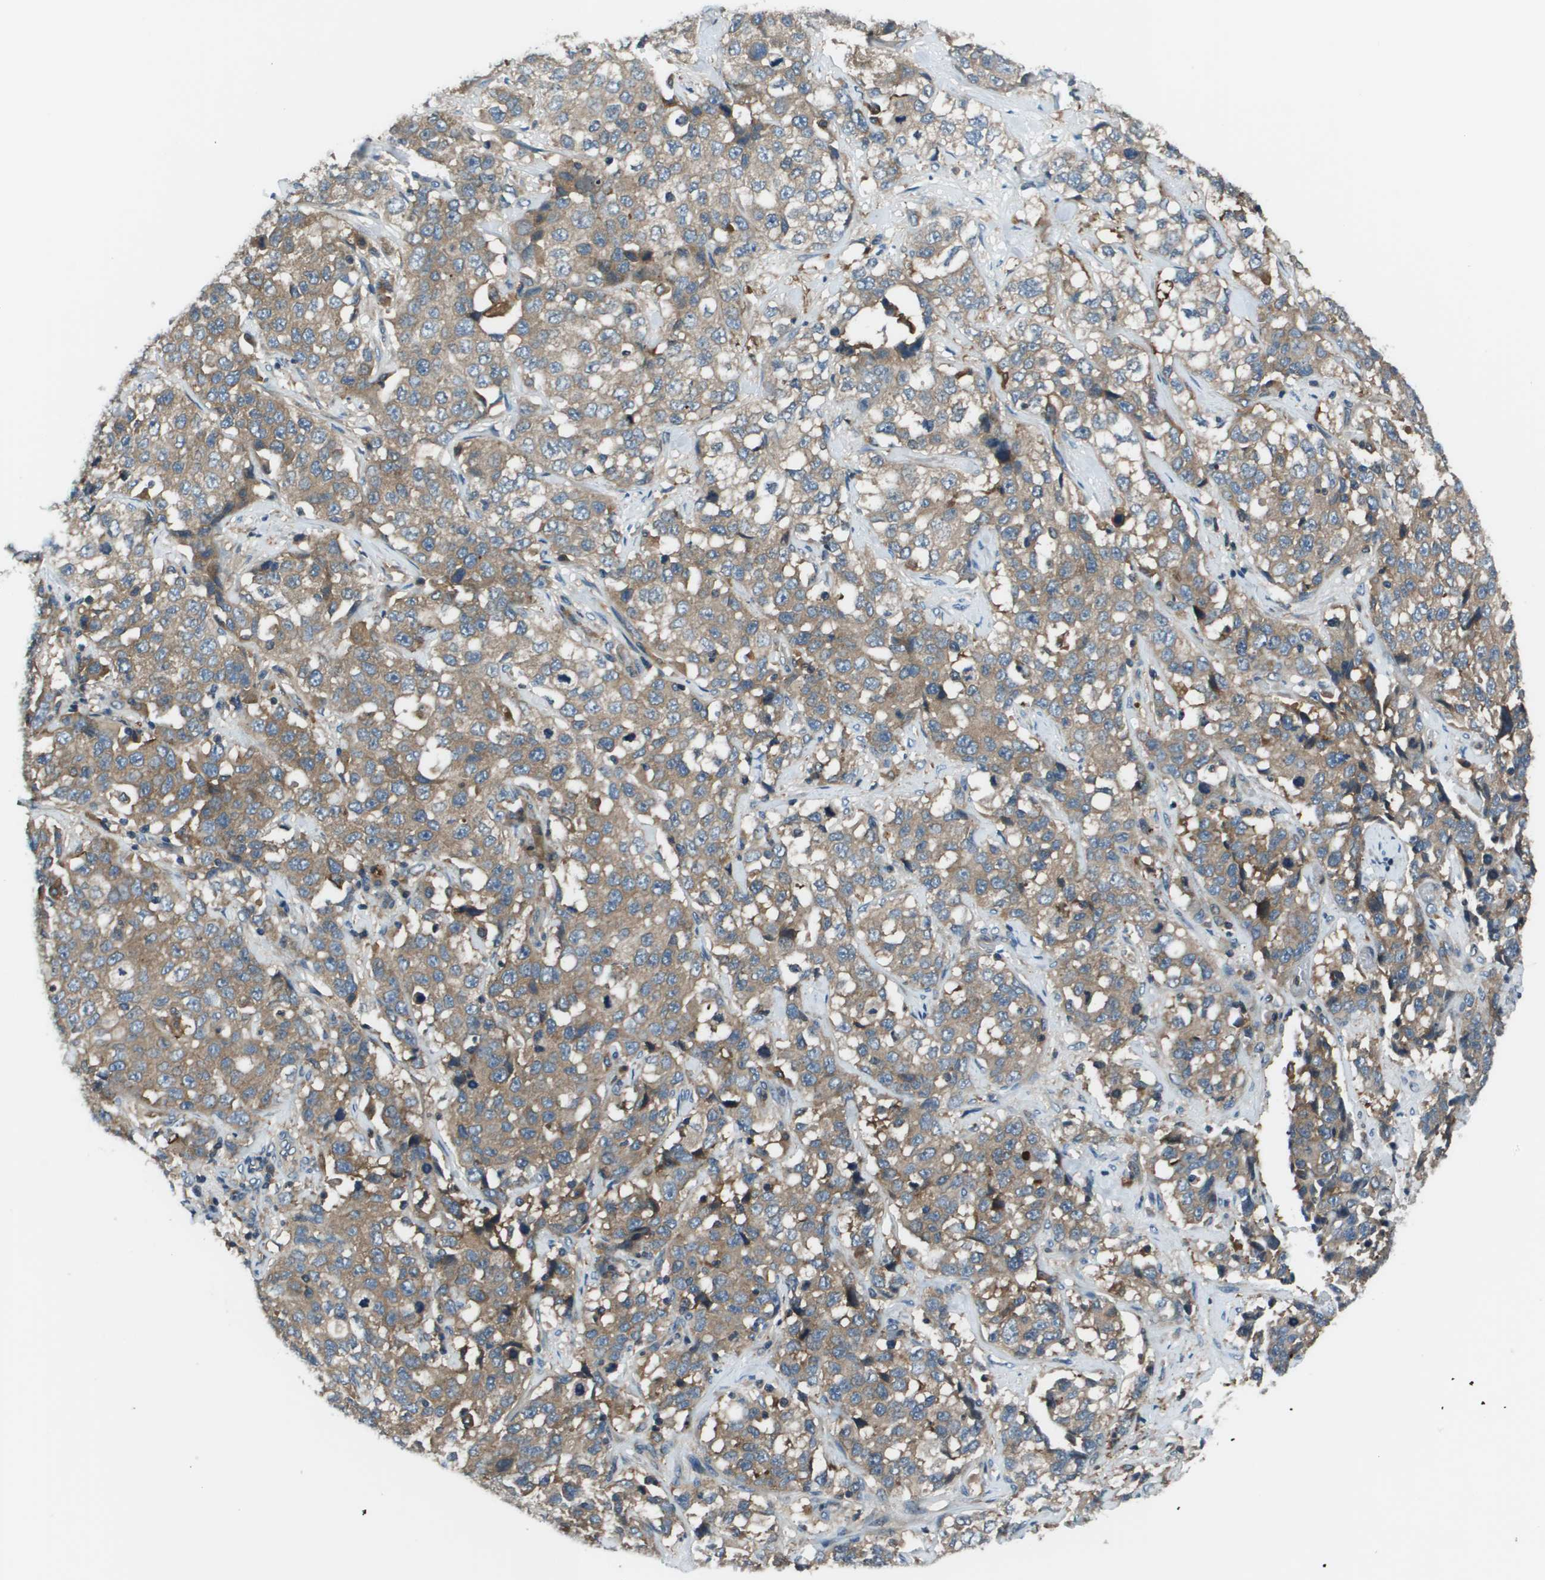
{"staining": {"intensity": "moderate", "quantity": ">75%", "location": "cytoplasmic/membranous"}, "tissue": "stomach cancer", "cell_type": "Tumor cells", "image_type": "cancer", "snomed": [{"axis": "morphology", "description": "Normal tissue, NOS"}, {"axis": "morphology", "description": "Adenocarcinoma, NOS"}, {"axis": "topography", "description": "Stomach"}], "caption": "Stomach cancer (adenocarcinoma) was stained to show a protein in brown. There is medium levels of moderate cytoplasmic/membranous staining in approximately >75% of tumor cells. The staining was performed using DAB to visualize the protein expression in brown, while the nuclei were stained in blue with hematoxylin (Magnification: 20x).", "gene": "EIF3B", "patient": {"sex": "male", "age": 48}}